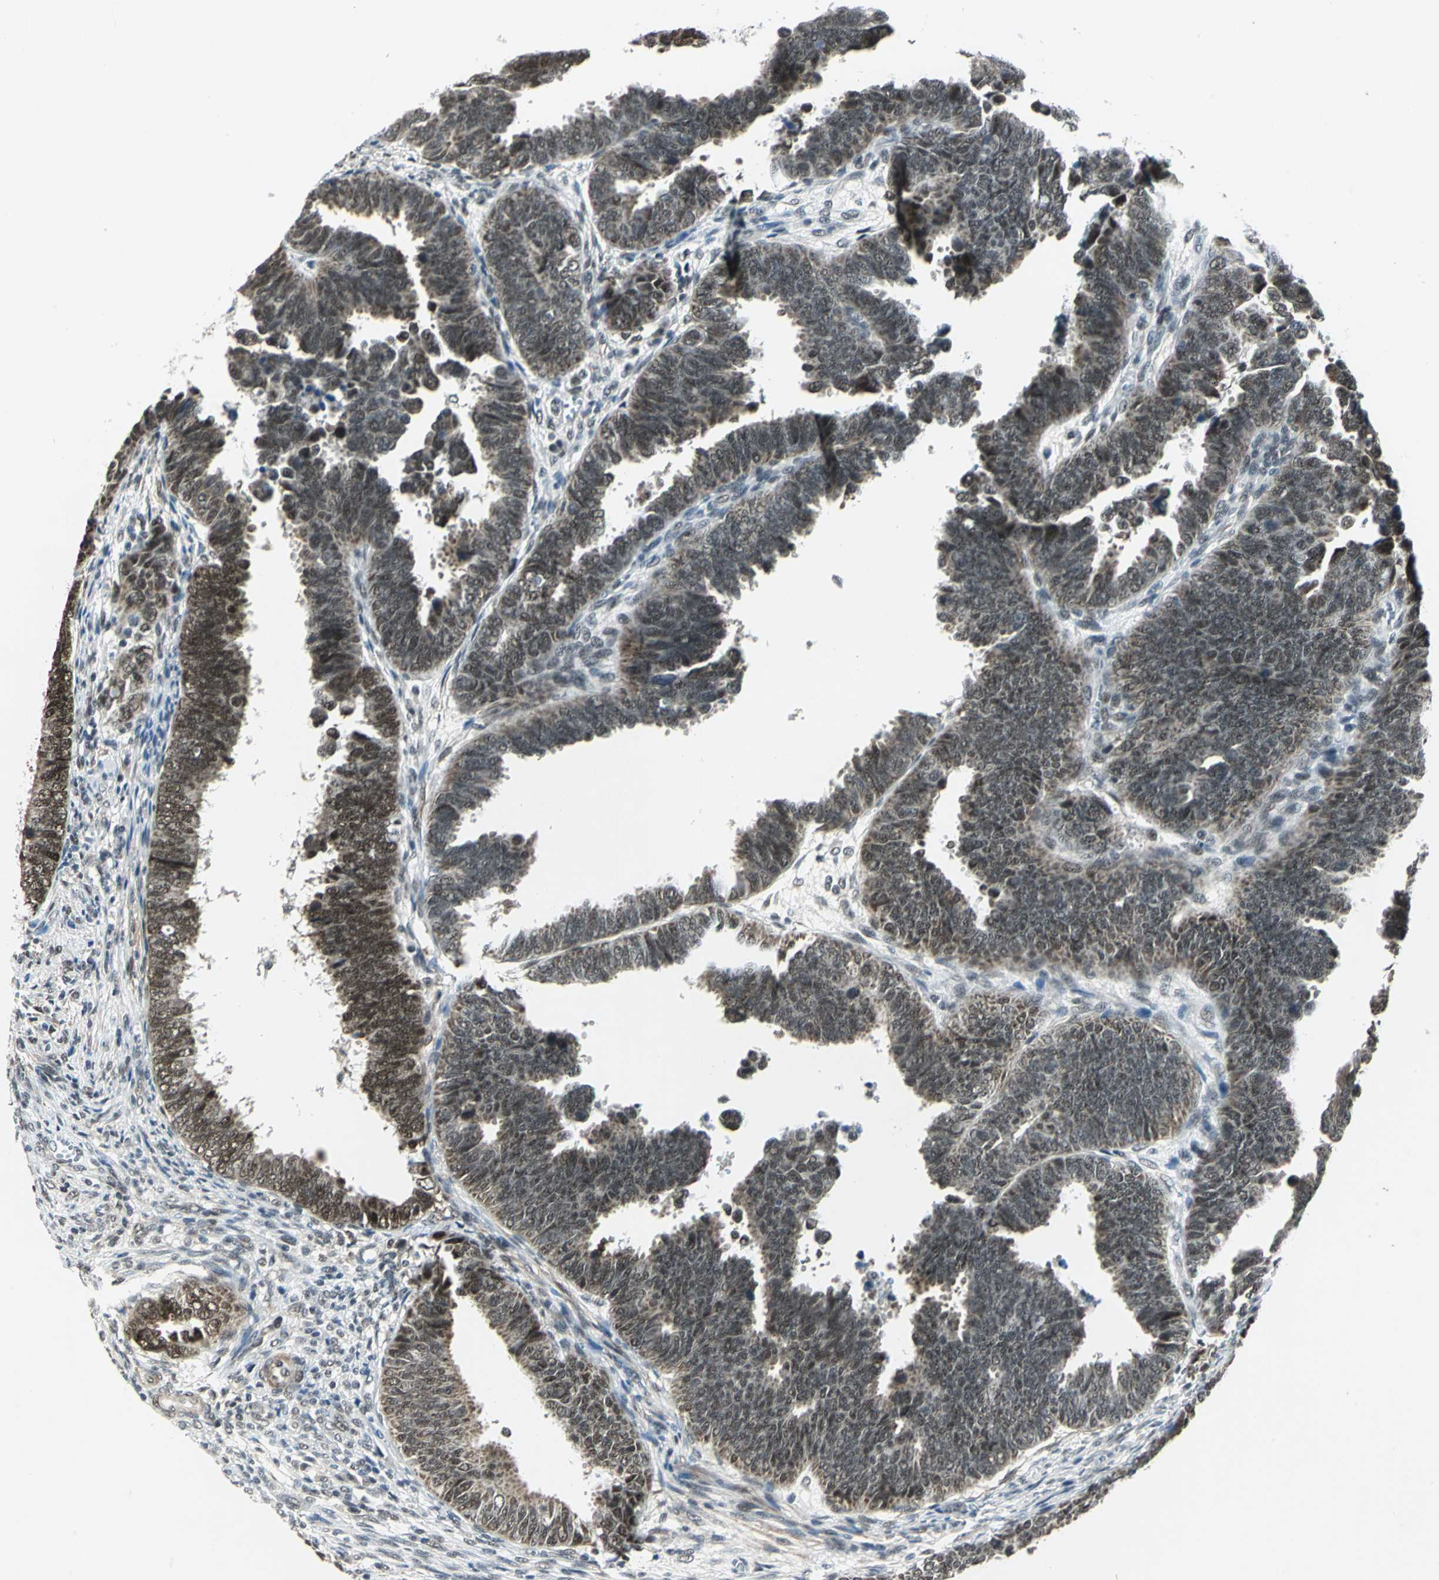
{"staining": {"intensity": "moderate", "quantity": "25%-75%", "location": "cytoplasmic/membranous,nuclear"}, "tissue": "endometrial cancer", "cell_type": "Tumor cells", "image_type": "cancer", "snomed": [{"axis": "morphology", "description": "Adenocarcinoma, NOS"}, {"axis": "topography", "description": "Endometrium"}], "caption": "Immunohistochemistry of human endometrial cancer displays medium levels of moderate cytoplasmic/membranous and nuclear staining in approximately 25%-75% of tumor cells. Using DAB (brown) and hematoxylin (blue) stains, captured at high magnification using brightfield microscopy.", "gene": "MTA1", "patient": {"sex": "female", "age": 75}}